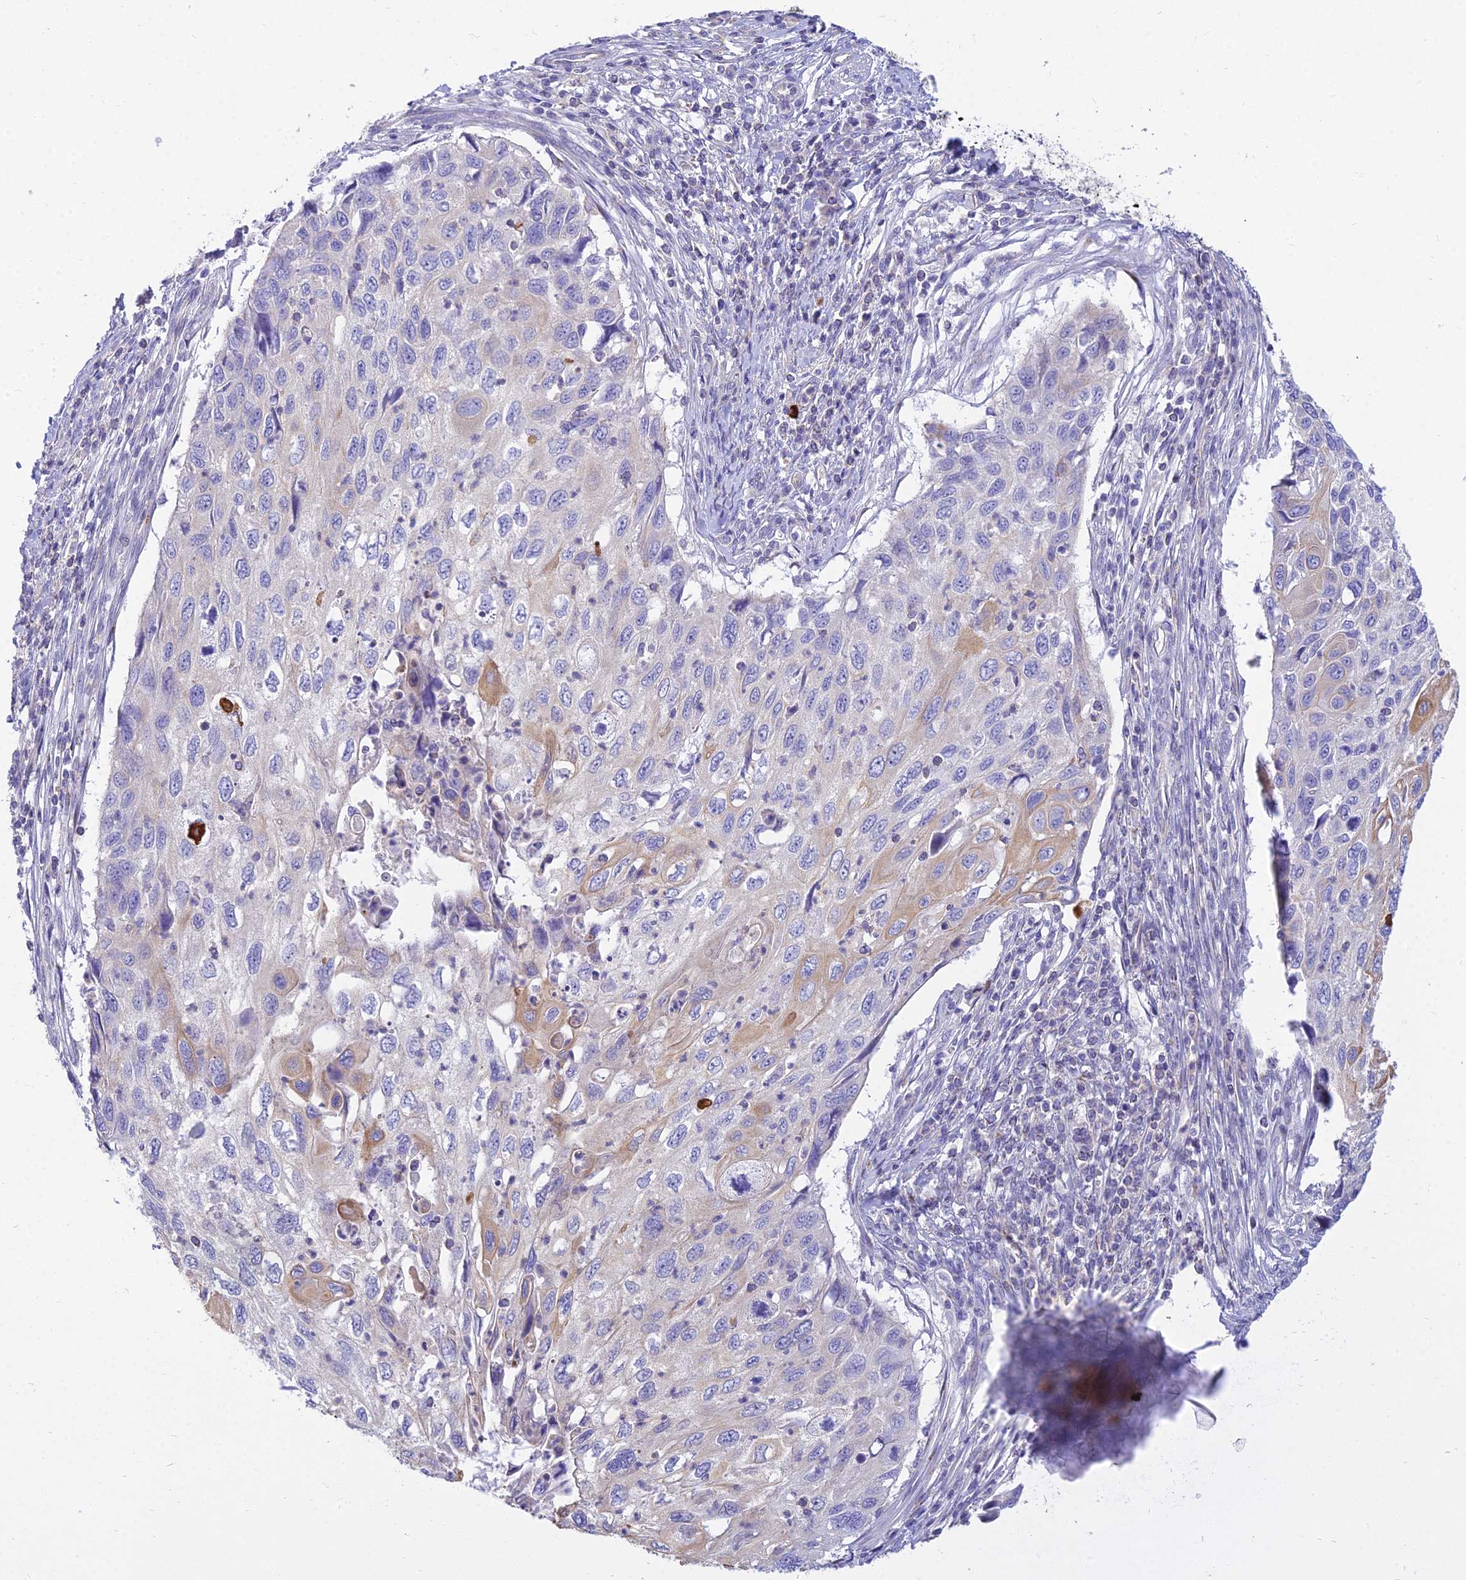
{"staining": {"intensity": "weak", "quantity": "<25%", "location": "cytoplasmic/membranous"}, "tissue": "cervical cancer", "cell_type": "Tumor cells", "image_type": "cancer", "snomed": [{"axis": "morphology", "description": "Squamous cell carcinoma, NOS"}, {"axis": "topography", "description": "Cervix"}], "caption": "Immunohistochemical staining of human cervical cancer (squamous cell carcinoma) demonstrates no significant positivity in tumor cells.", "gene": "SMIM24", "patient": {"sex": "female", "age": 70}}